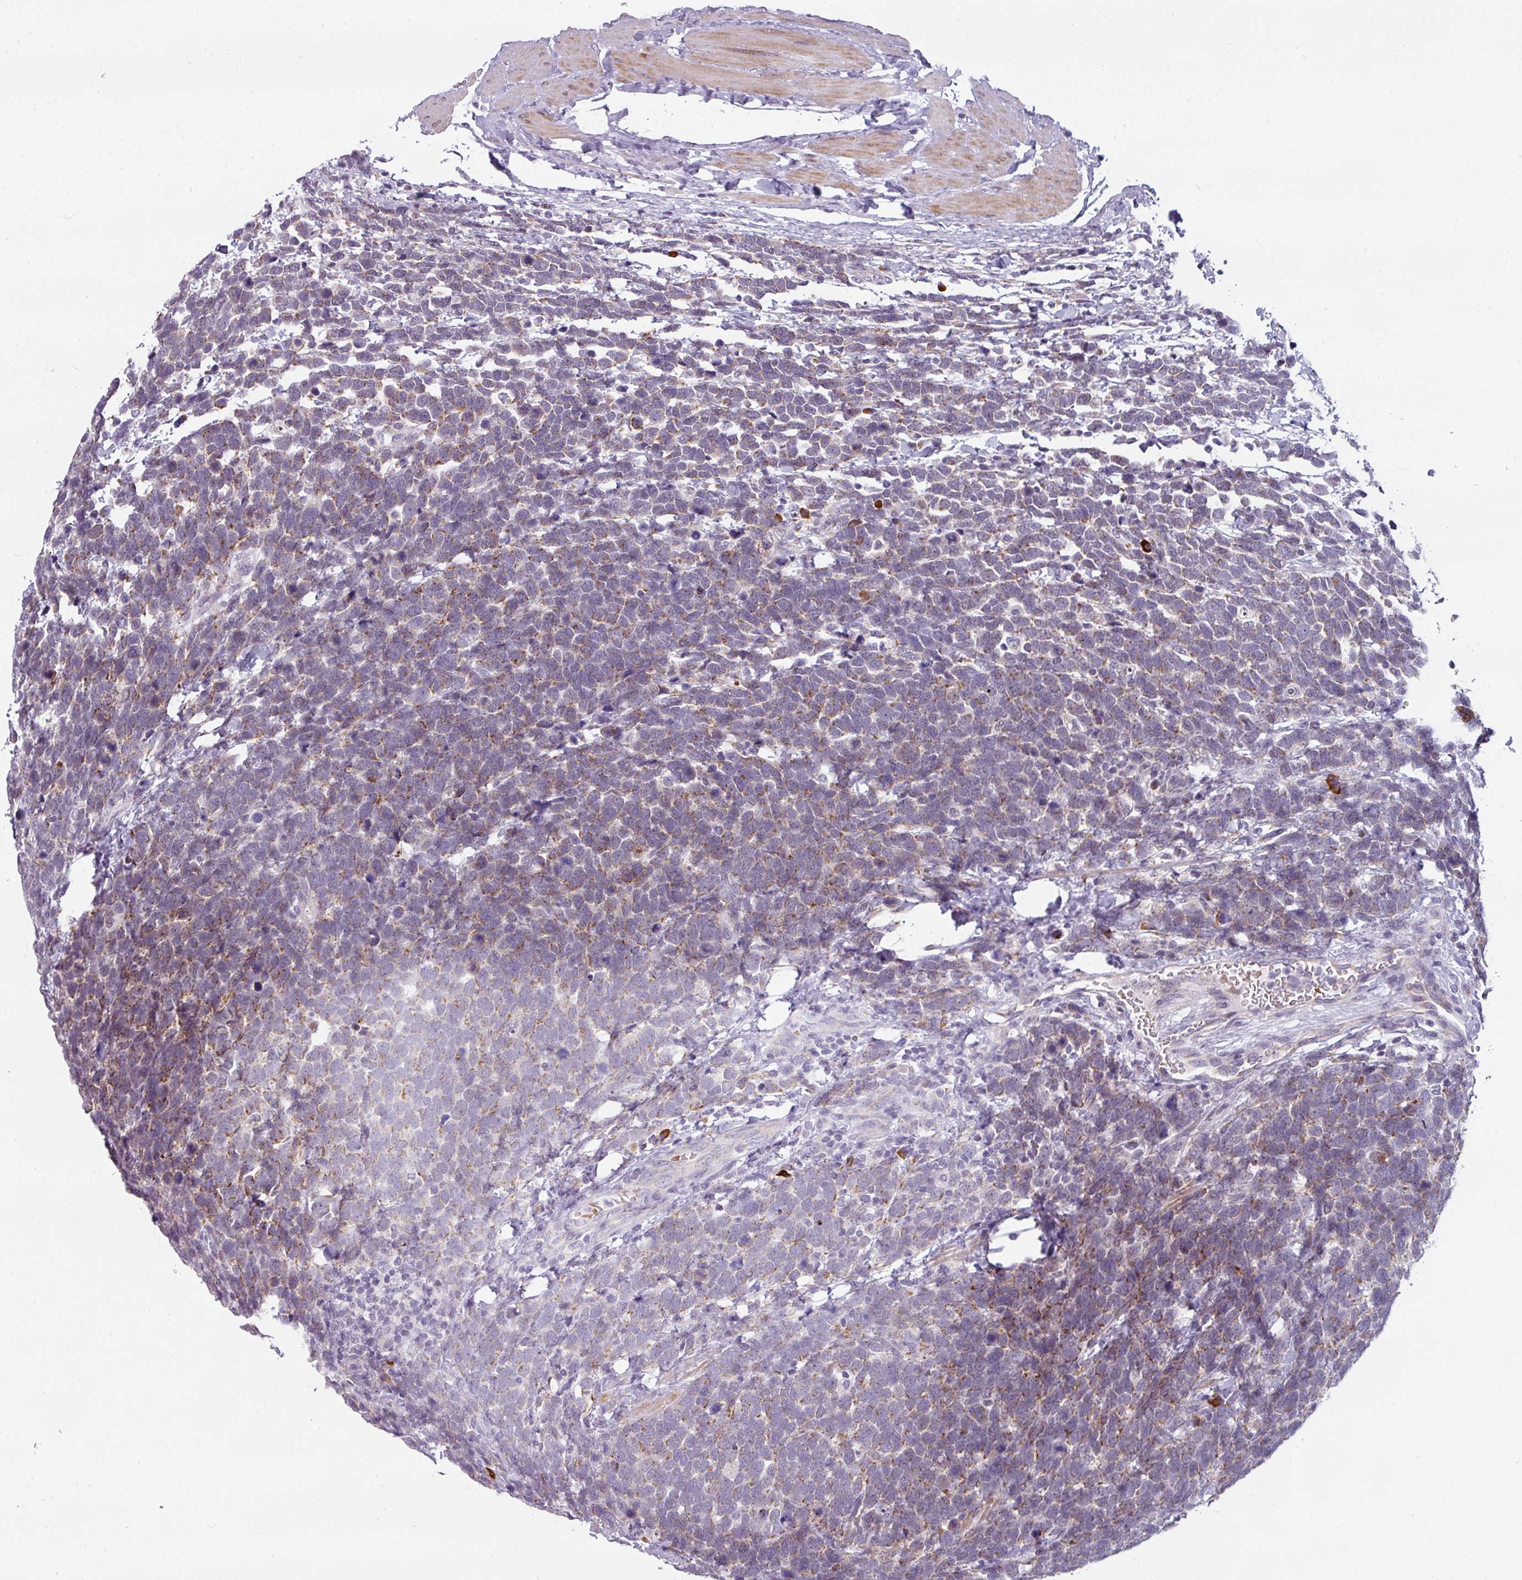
{"staining": {"intensity": "moderate", "quantity": "<25%", "location": "cytoplasmic/membranous"}, "tissue": "urothelial cancer", "cell_type": "Tumor cells", "image_type": "cancer", "snomed": [{"axis": "morphology", "description": "Urothelial carcinoma, High grade"}, {"axis": "topography", "description": "Urinary bladder"}], "caption": "Protein expression by immunohistochemistry (IHC) demonstrates moderate cytoplasmic/membranous staining in approximately <25% of tumor cells in urothelial cancer.", "gene": "C2orf68", "patient": {"sex": "female", "age": 82}}